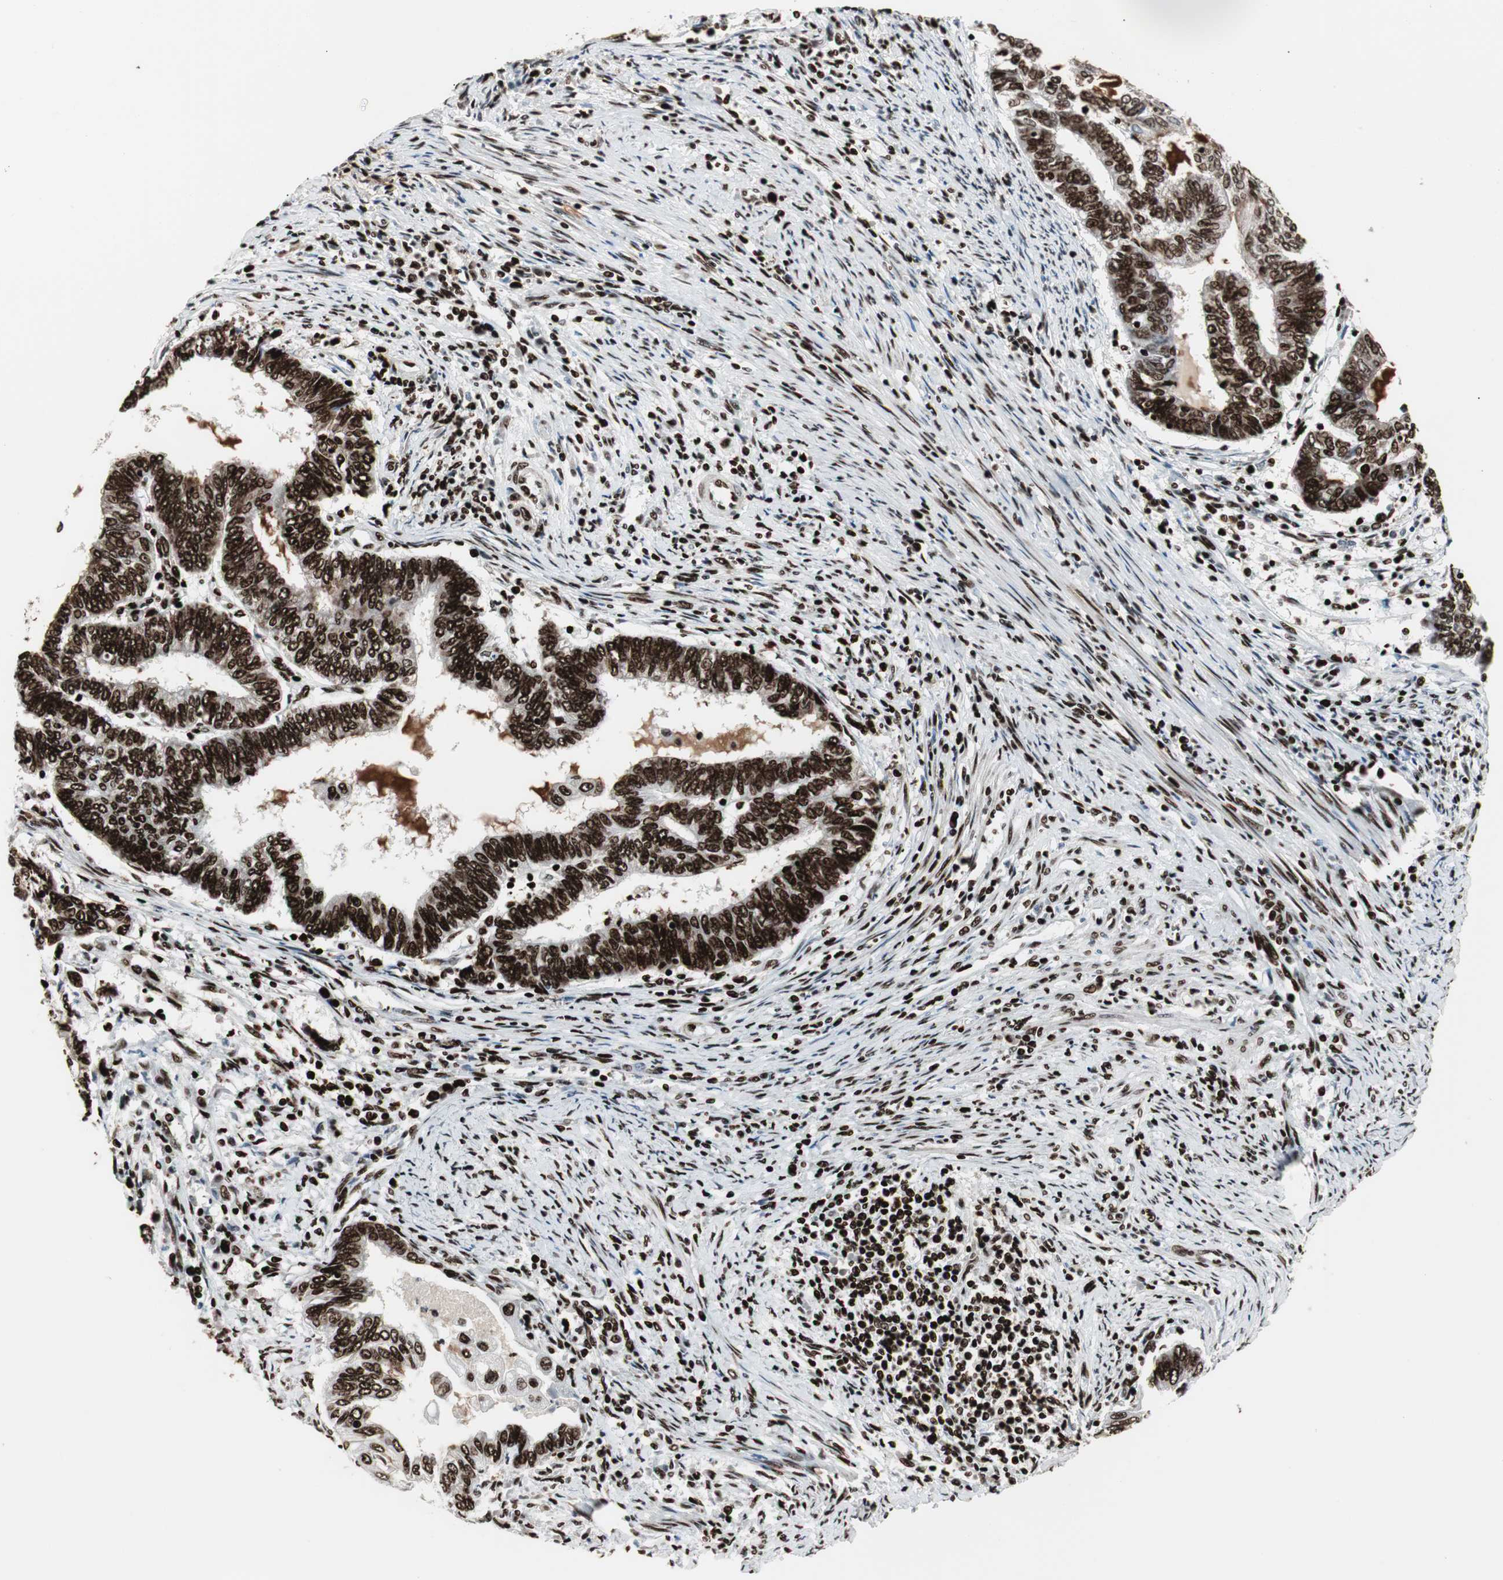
{"staining": {"intensity": "strong", "quantity": ">75%", "location": "nuclear"}, "tissue": "endometrial cancer", "cell_type": "Tumor cells", "image_type": "cancer", "snomed": [{"axis": "morphology", "description": "Adenocarcinoma, NOS"}, {"axis": "topography", "description": "Uterus"}, {"axis": "topography", "description": "Endometrium"}], "caption": "Adenocarcinoma (endometrial) tissue demonstrates strong nuclear staining in approximately >75% of tumor cells, visualized by immunohistochemistry.", "gene": "MTA2", "patient": {"sex": "female", "age": 70}}